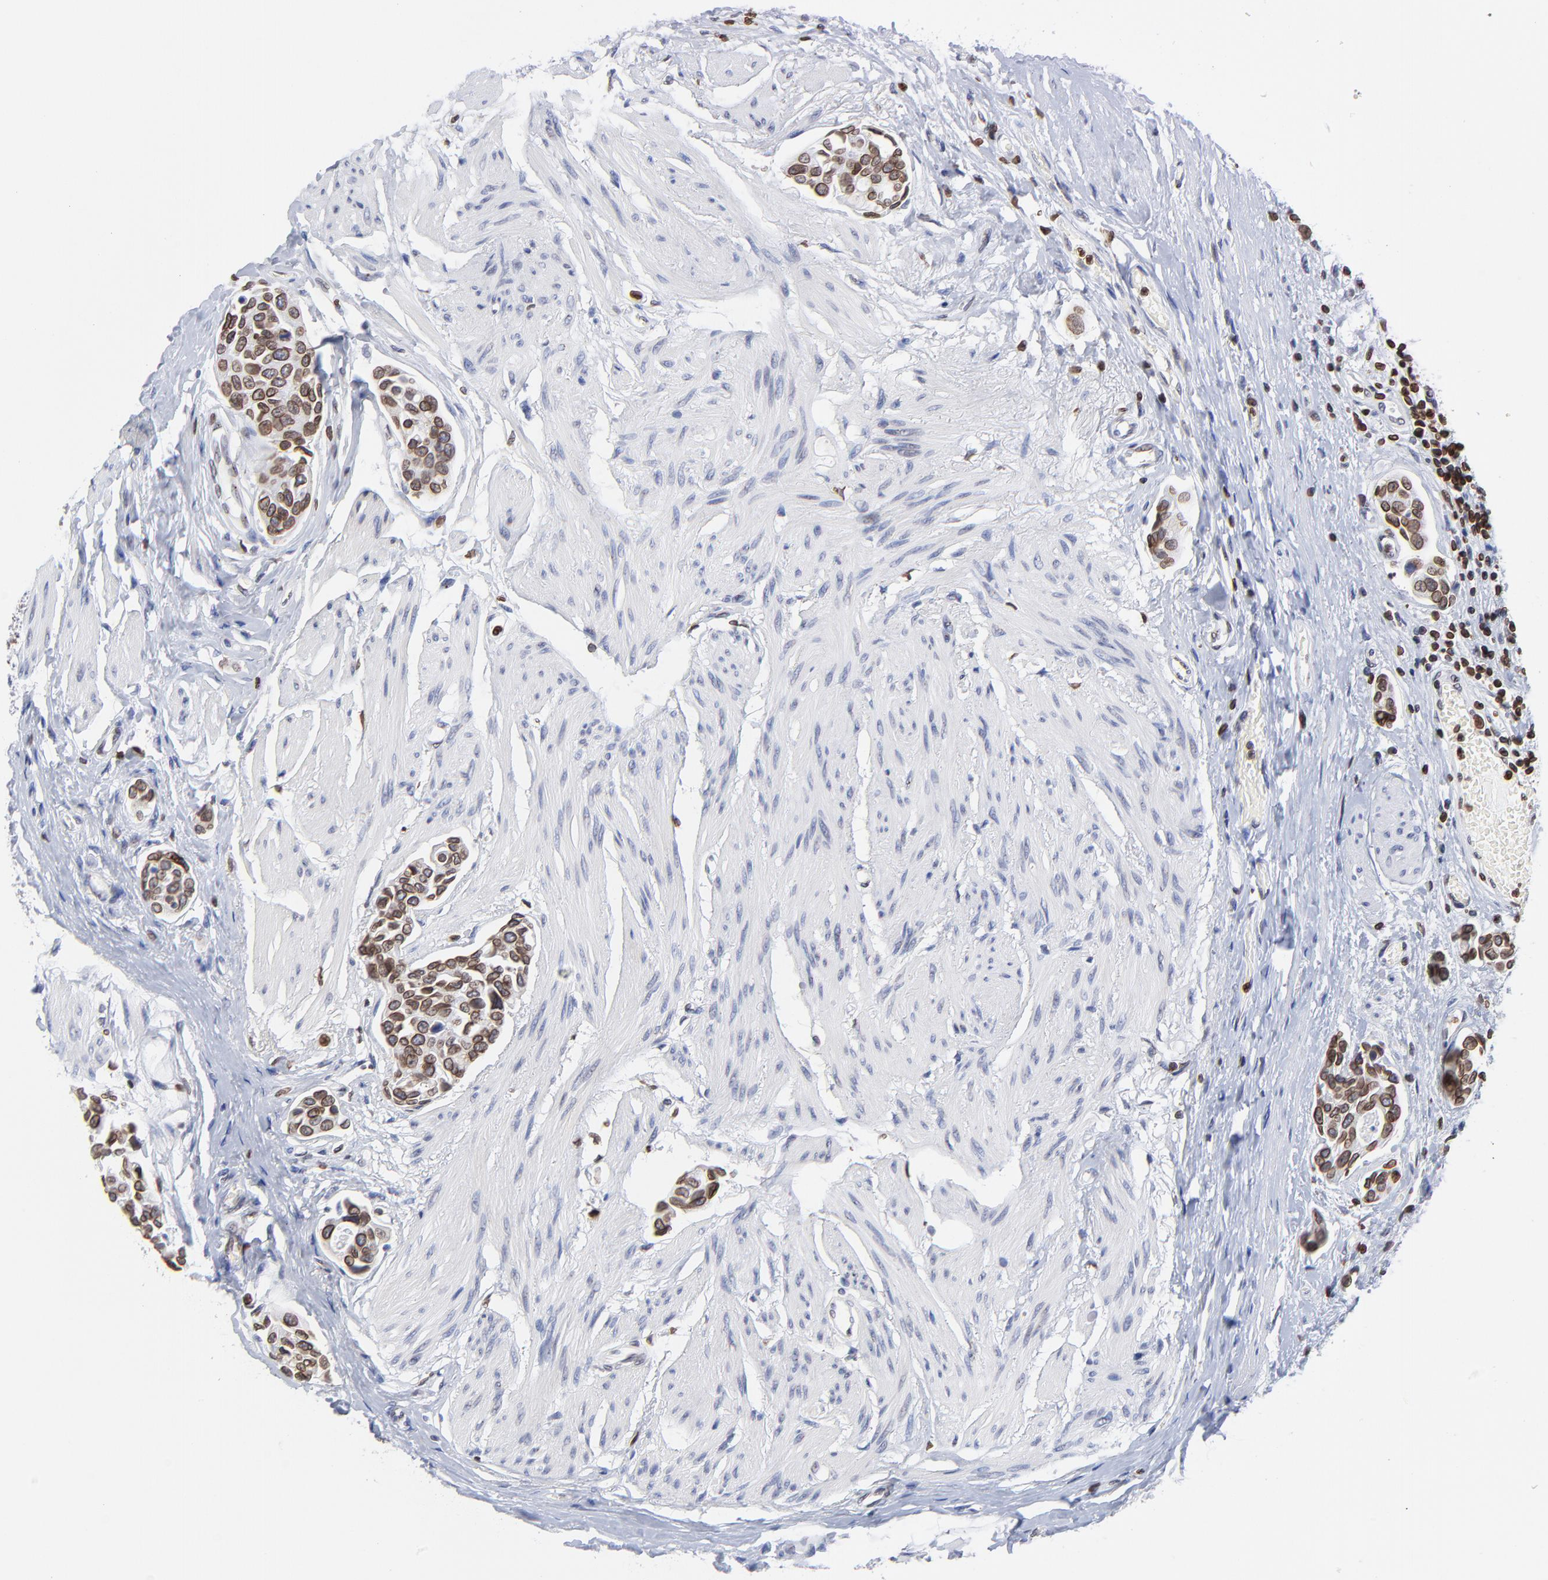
{"staining": {"intensity": "strong", "quantity": ">75%", "location": "cytoplasmic/membranous,nuclear"}, "tissue": "urothelial cancer", "cell_type": "Tumor cells", "image_type": "cancer", "snomed": [{"axis": "morphology", "description": "Urothelial carcinoma, High grade"}, {"axis": "topography", "description": "Urinary bladder"}], "caption": "Urothelial carcinoma (high-grade) was stained to show a protein in brown. There is high levels of strong cytoplasmic/membranous and nuclear expression in approximately >75% of tumor cells. Using DAB (brown) and hematoxylin (blue) stains, captured at high magnification using brightfield microscopy.", "gene": "THAP7", "patient": {"sex": "male", "age": 78}}